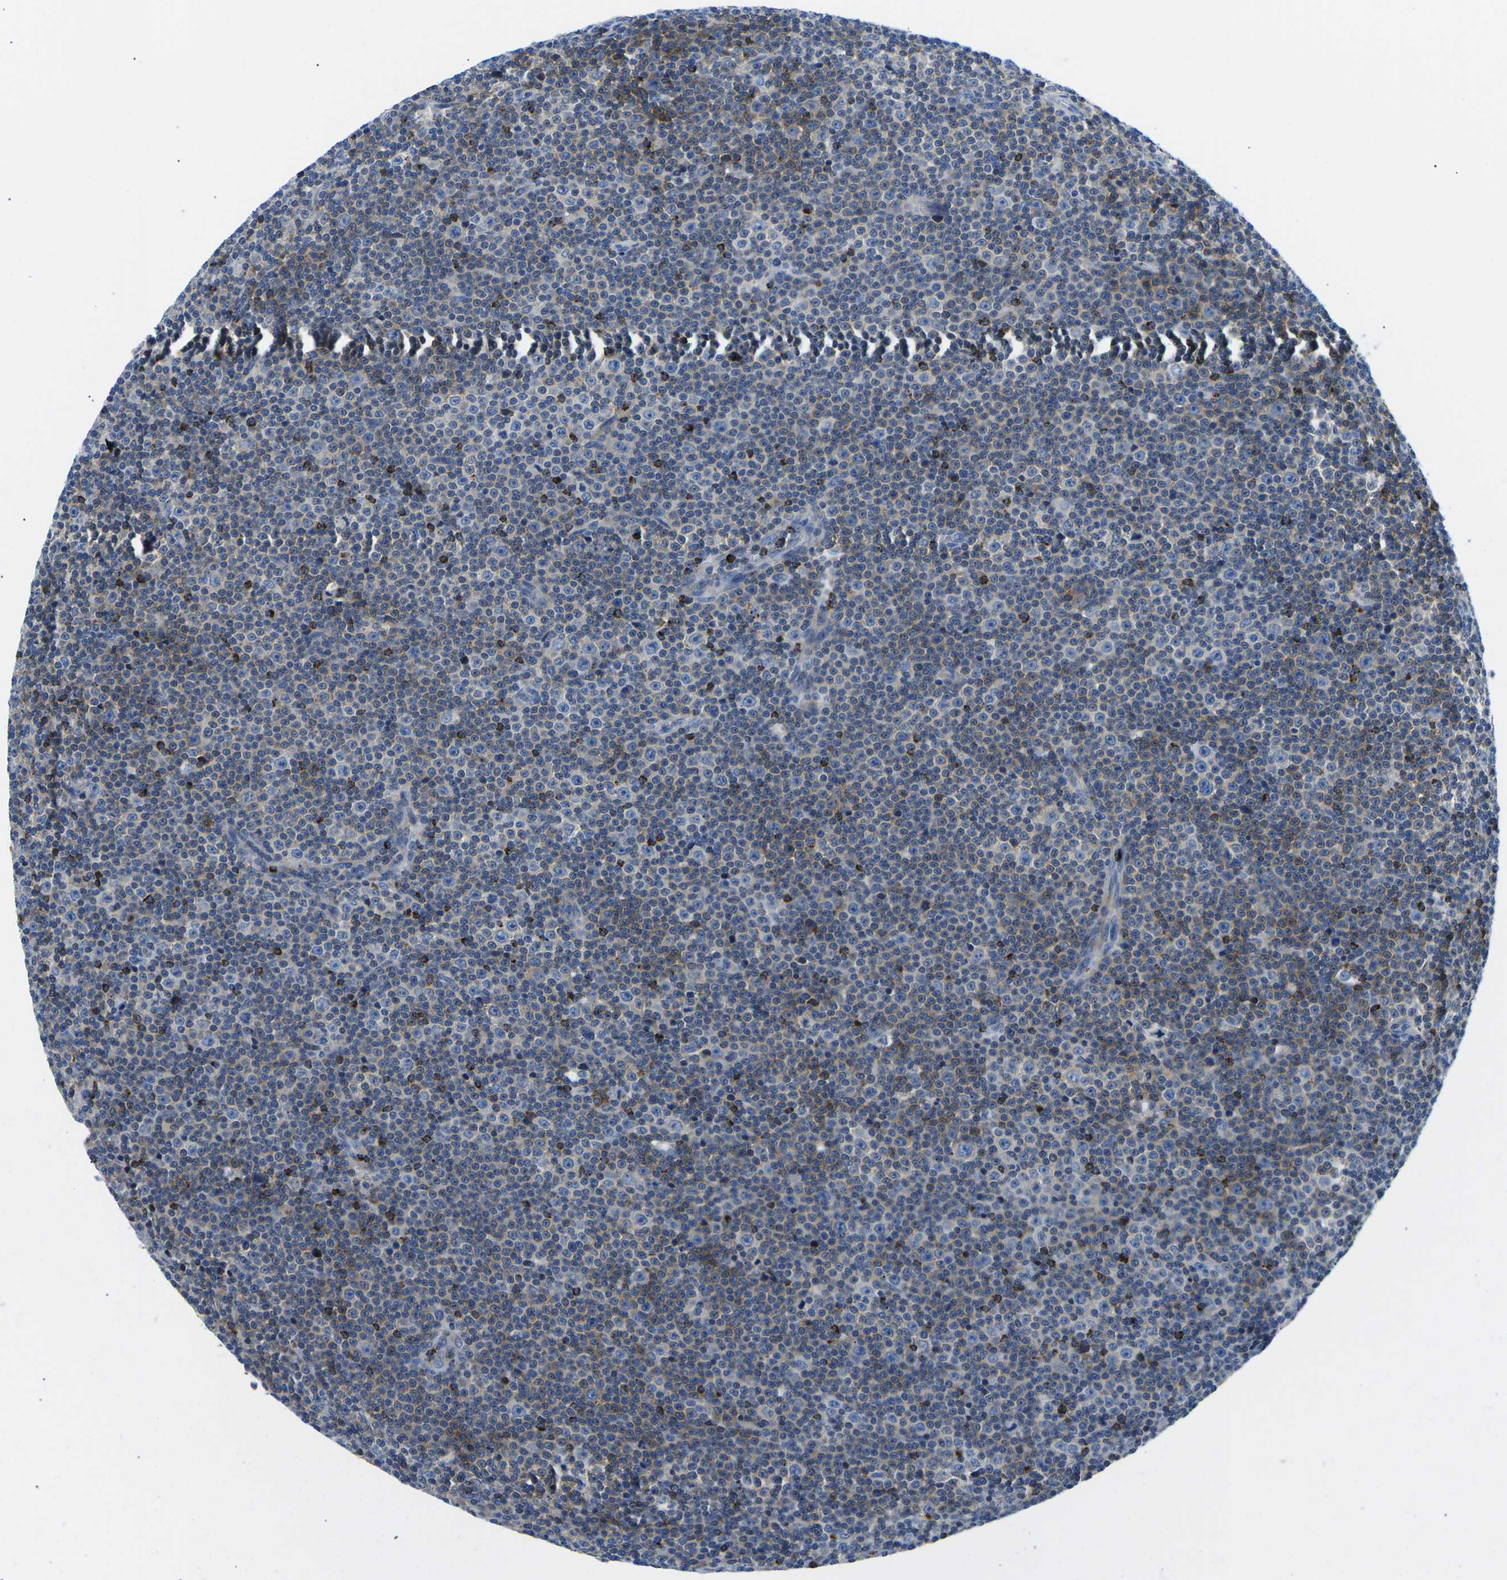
{"staining": {"intensity": "negative", "quantity": "none", "location": "none"}, "tissue": "lymphoma", "cell_type": "Tumor cells", "image_type": "cancer", "snomed": [{"axis": "morphology", "description": "Malignant lymphoma, non-Hodgkin's type, Low grade"}, {"axis": "topography", "description": "Lymph node"}], "caption": "Immunohistochemistry histopathology image of human lymphoma stained for a protein (brown), which reveals no expression in tumor cells.", "gene": "MC4R", "patient": {"sex": "female", "age": 67}}